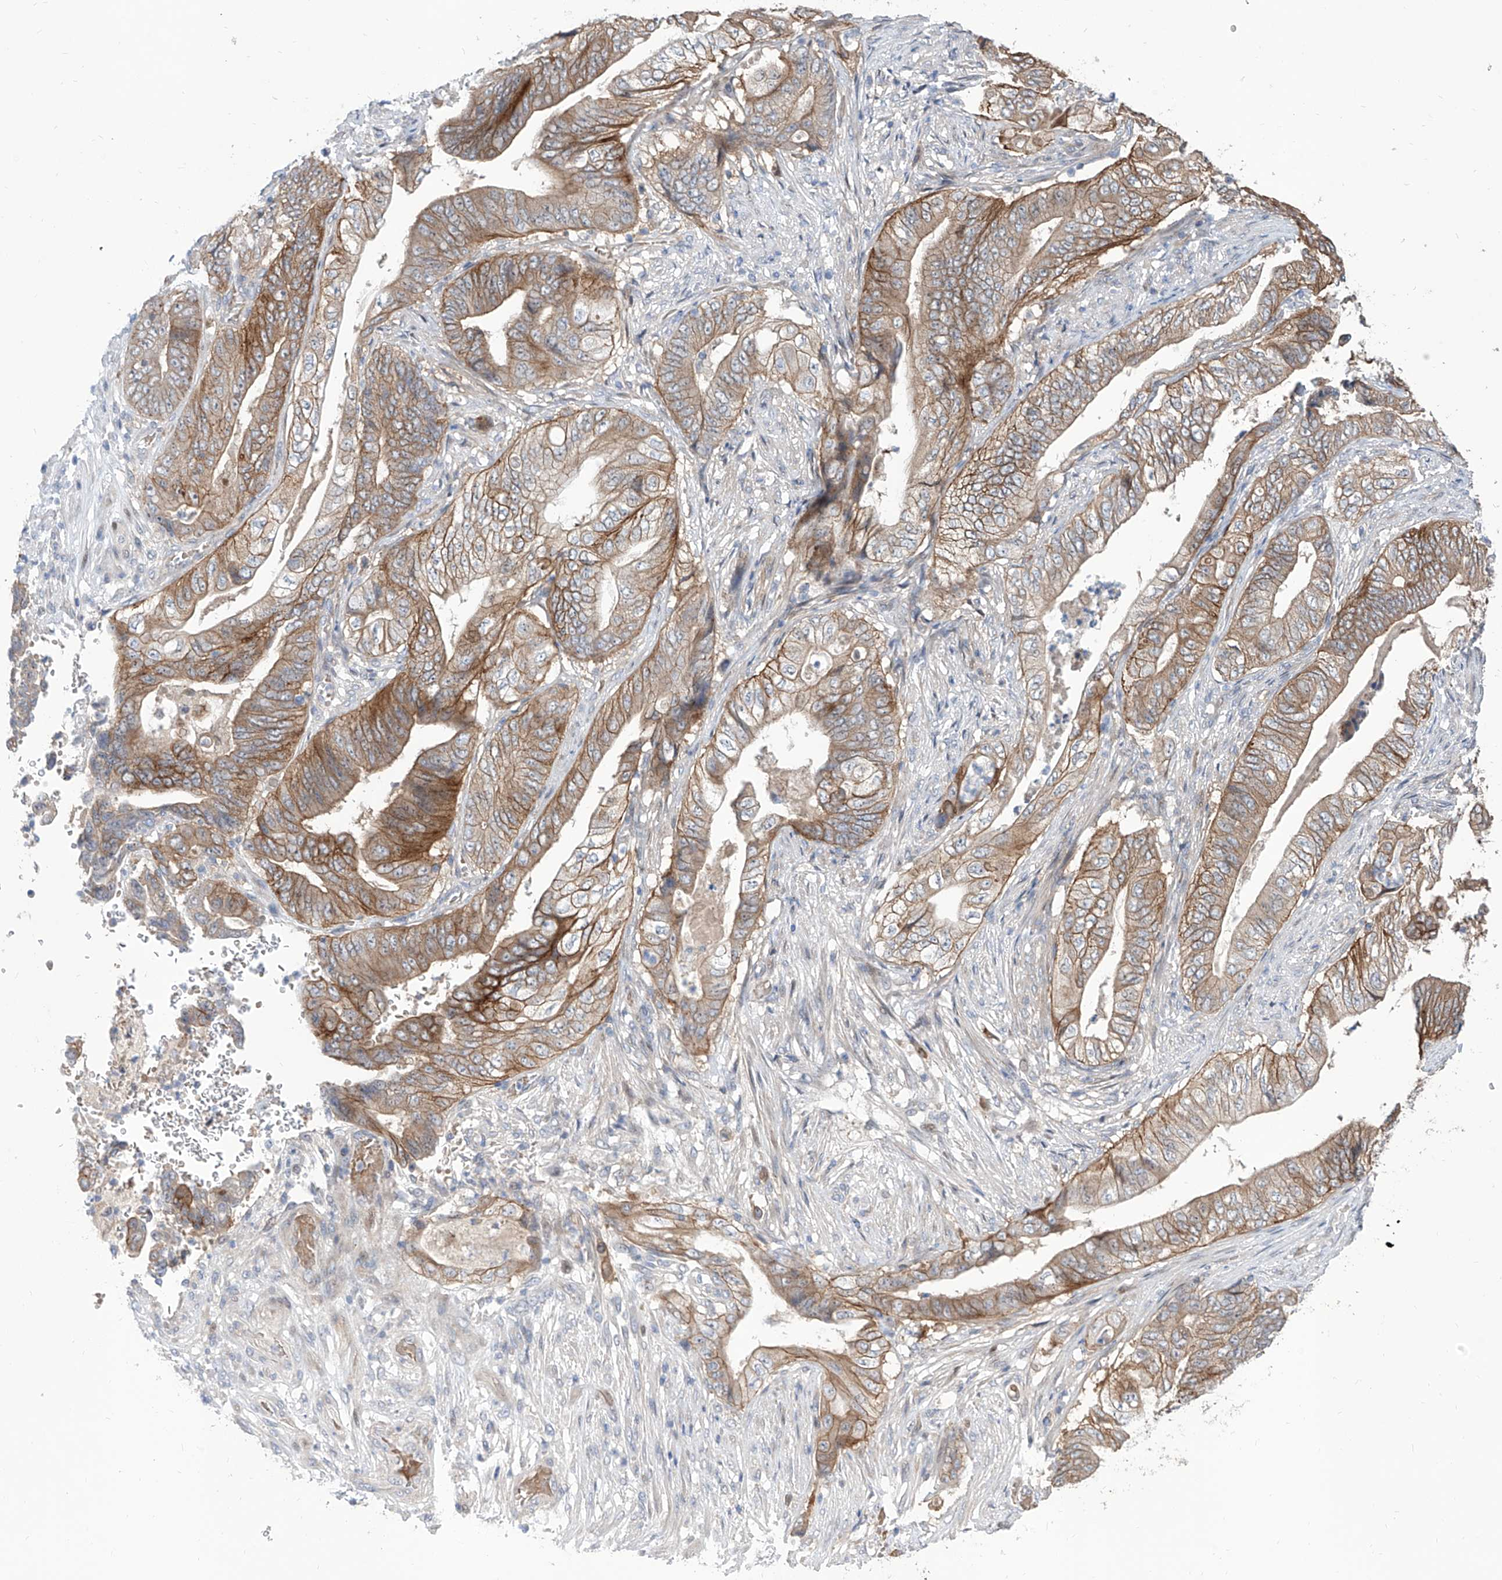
{"staining": {"intensity": "moderate", "quantity": ">75%", "location": "cytoplasmic/membranous"}, "tissue": "stomach cancer", "cell_type": "Tumor cells", "image_type": "cancer", "snomed": [{"axis": "morphology", "description": "Adenocarcinoma, NOS"}, {"axis": "topography", "description": "Stomach"}], "caption": "Adenocarcinoma (stomach) stained with a brown dye displays moderate cytoplasmic/membranous positive positivity in approximately >75% of tumor cells.", "gene": "LRRC1", "patient": {"sex": "female", "age": 73}}